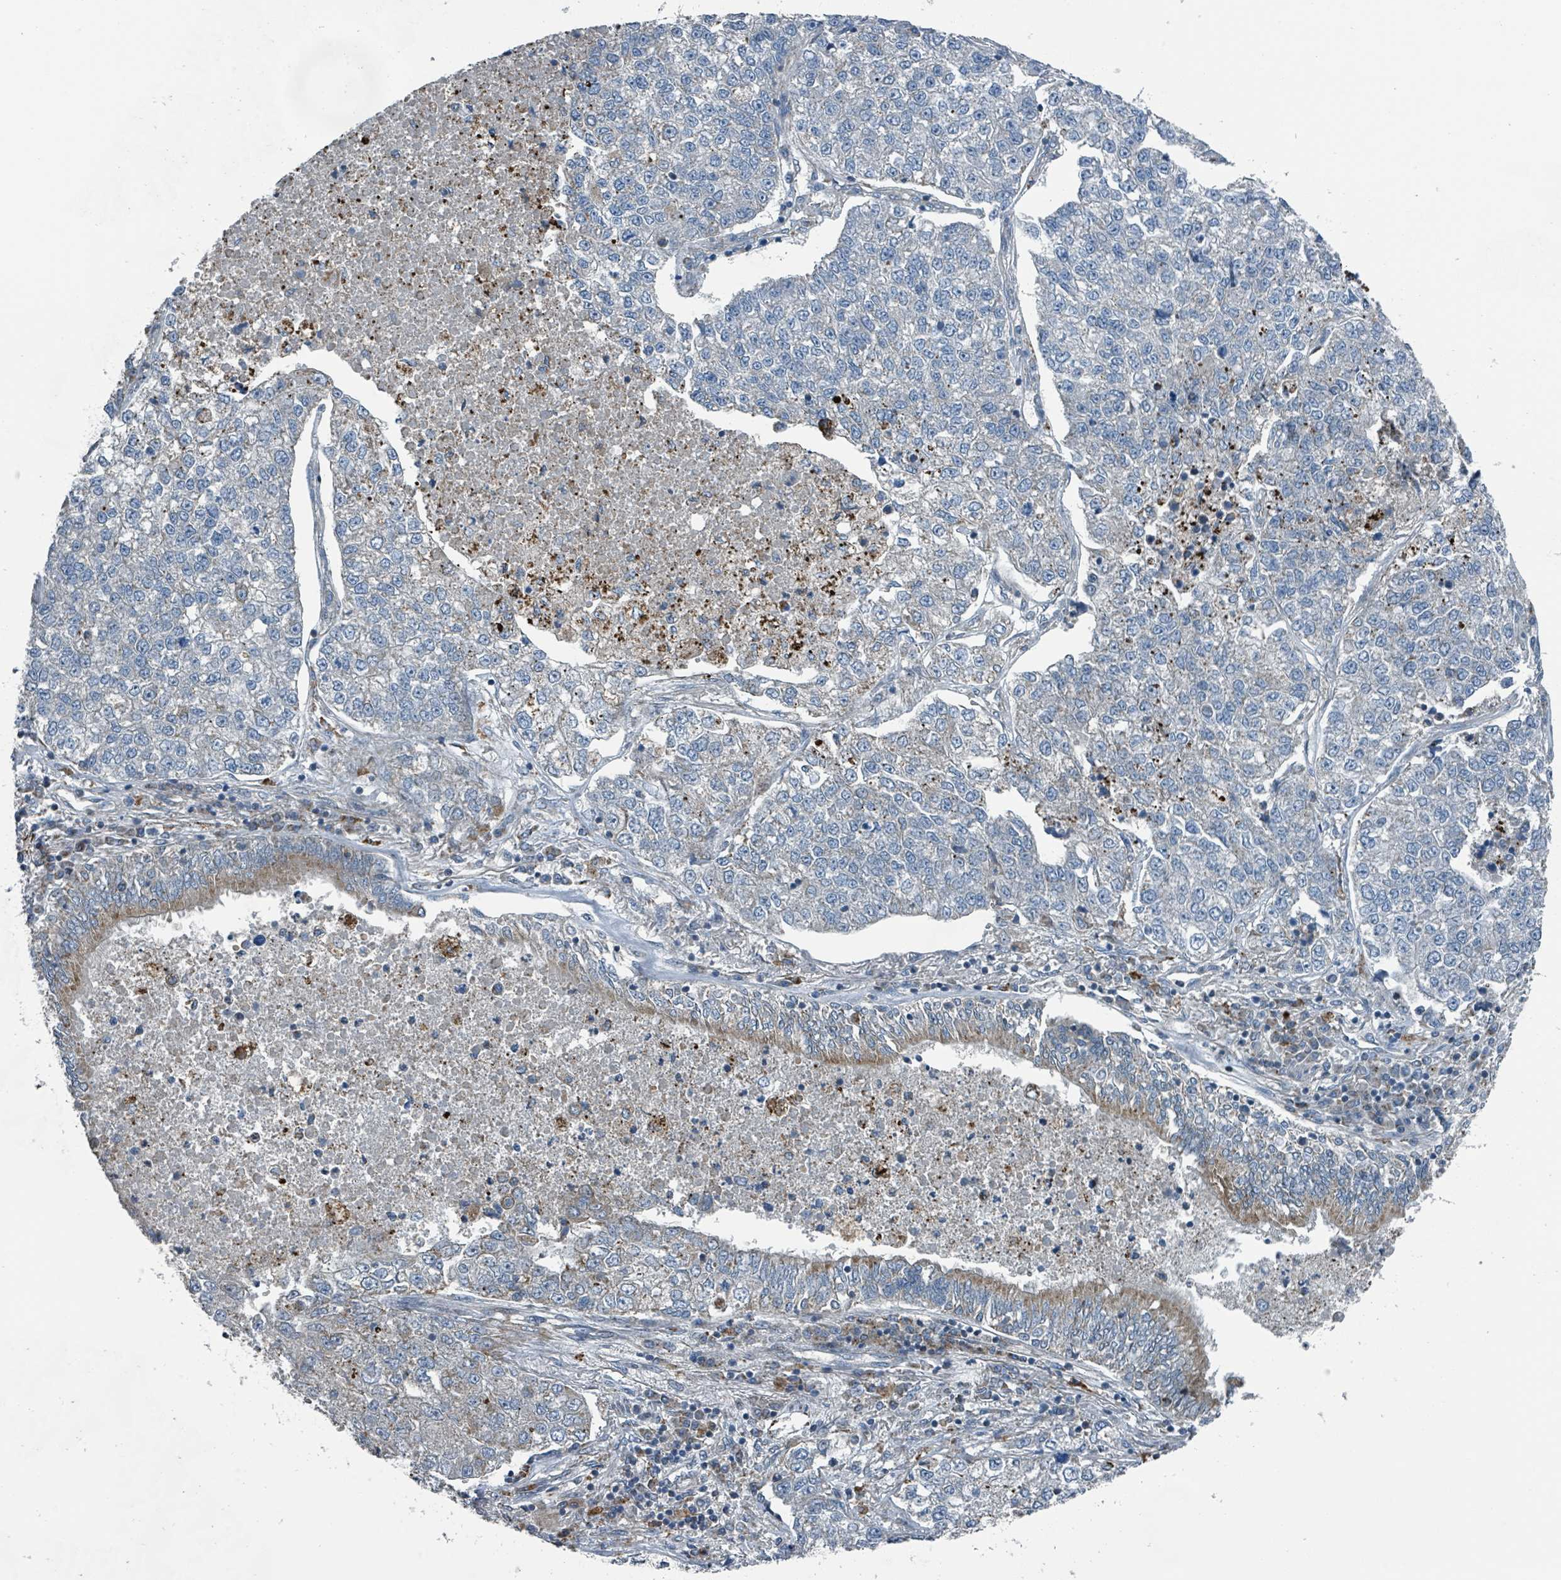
{"staining": {"intensity": "negative", "quantity": "none", "location": "none"}, "tissue": "lung cancer", "cell_type": "Tumor cells", "image_type": "cancer", "snomed": [{"axis": "morphology", "description": "Adenocarcinoma, NOS"}, {"axis": "topography", "description": "Lung"}], "caption": "An image of lung adenocarcinoma stained for a protein displays no brown staining in tumor cells.", "gene": "DIPK2A", "patient": {"sex": "male", "age": 49}}